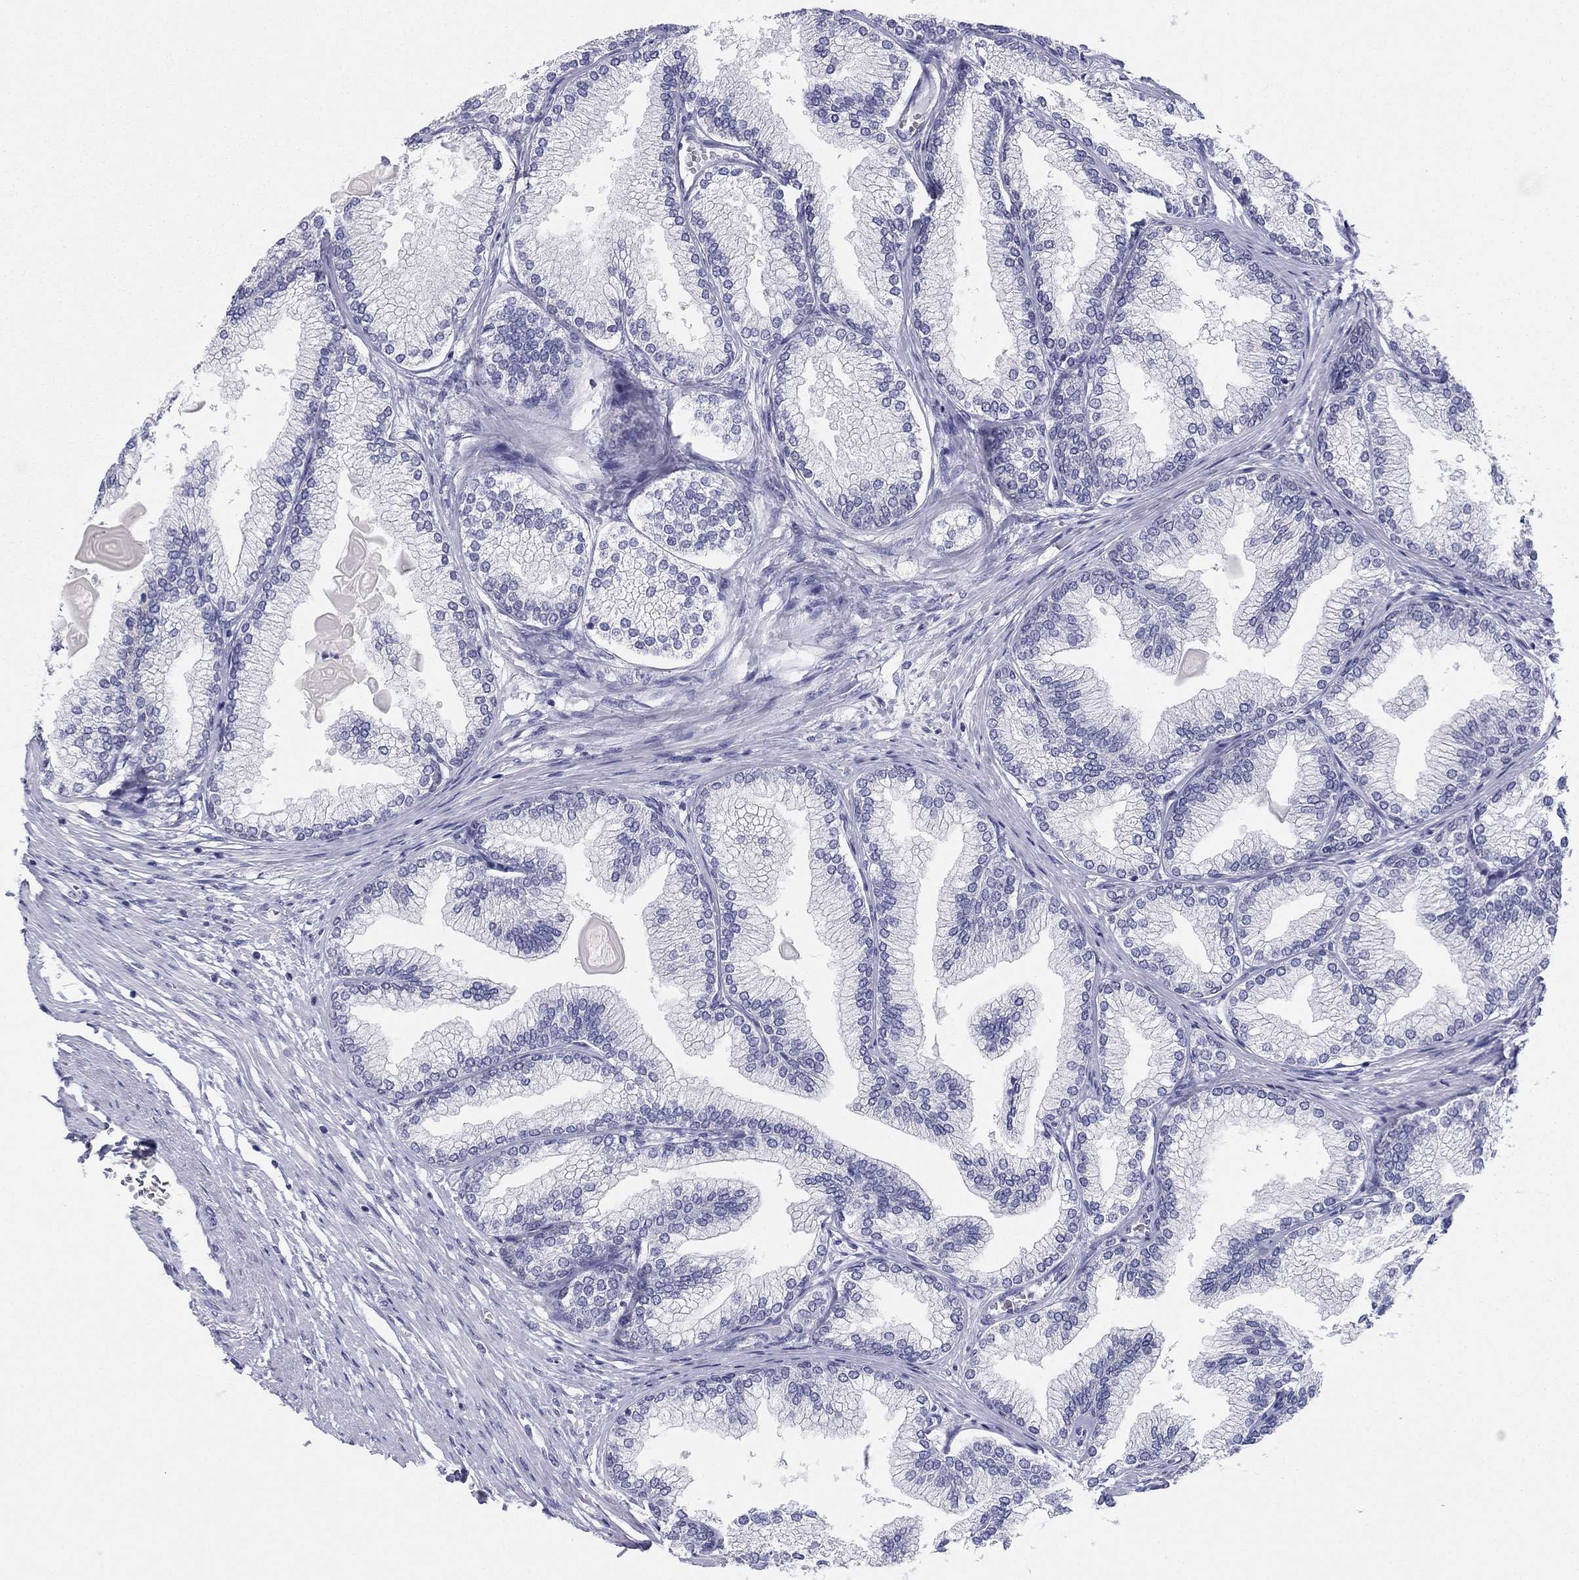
{"staining": {"intensity": "weak", "quantity": "25%-75%", "location": "cytoplasmic/membranous,nuclear"}, "tissue": "prostate", "cell_type": "Glandular cells", "image_type": "normal", "snomed": [{"axis": "morphology", "description": "Normal tissue, NOS"}, {"axis": "topography", "description": "Prostate"}], "caption": "About 25%-75% of glandular cells in normal human prostate show weak cytoplasmic/membranous,nuclear protein positivity as visualized by brown immunohistochemical staining.", "gene": "PDXK", "patient": {"sex": "male", "age": 72}}